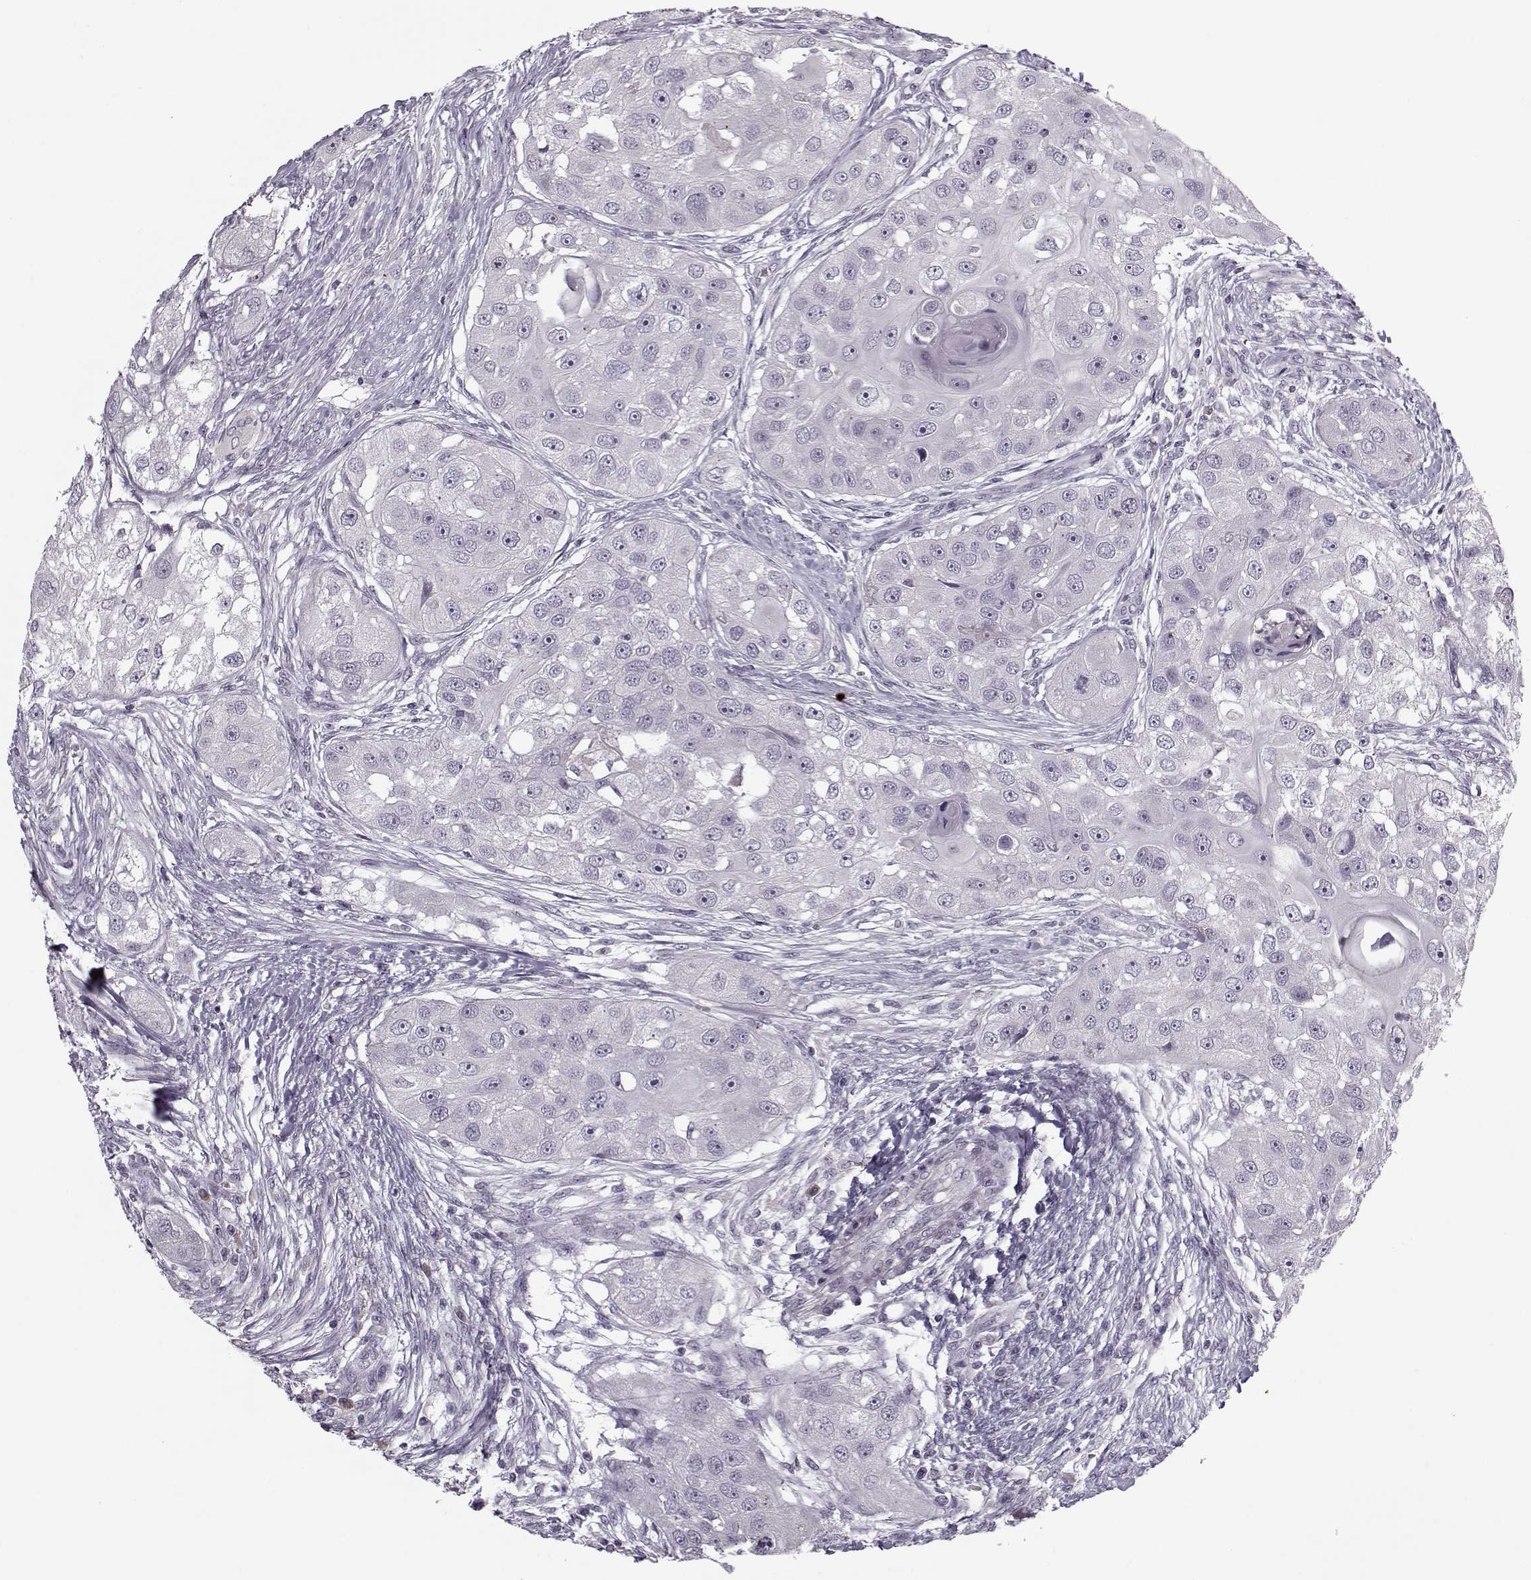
{"staining": {"intensity": "negative", "quantity": "none", "location": "none"}, "tissue": "head and neck cancer", "cell_type": "Tumor cells", "image_type": "cancer", "snomed": [{"axis": "morphology", "description": "Squamous cell carcinoma, NOS"}, {"axis": "topography", "description": "Head-Neck"}], "caption": "Tumor cells are negative for protein expression in human head and neck cancer (squamous cell carcinoma).", "gene": "KRT9", "patient": {"sex": "male", "age": 51}}